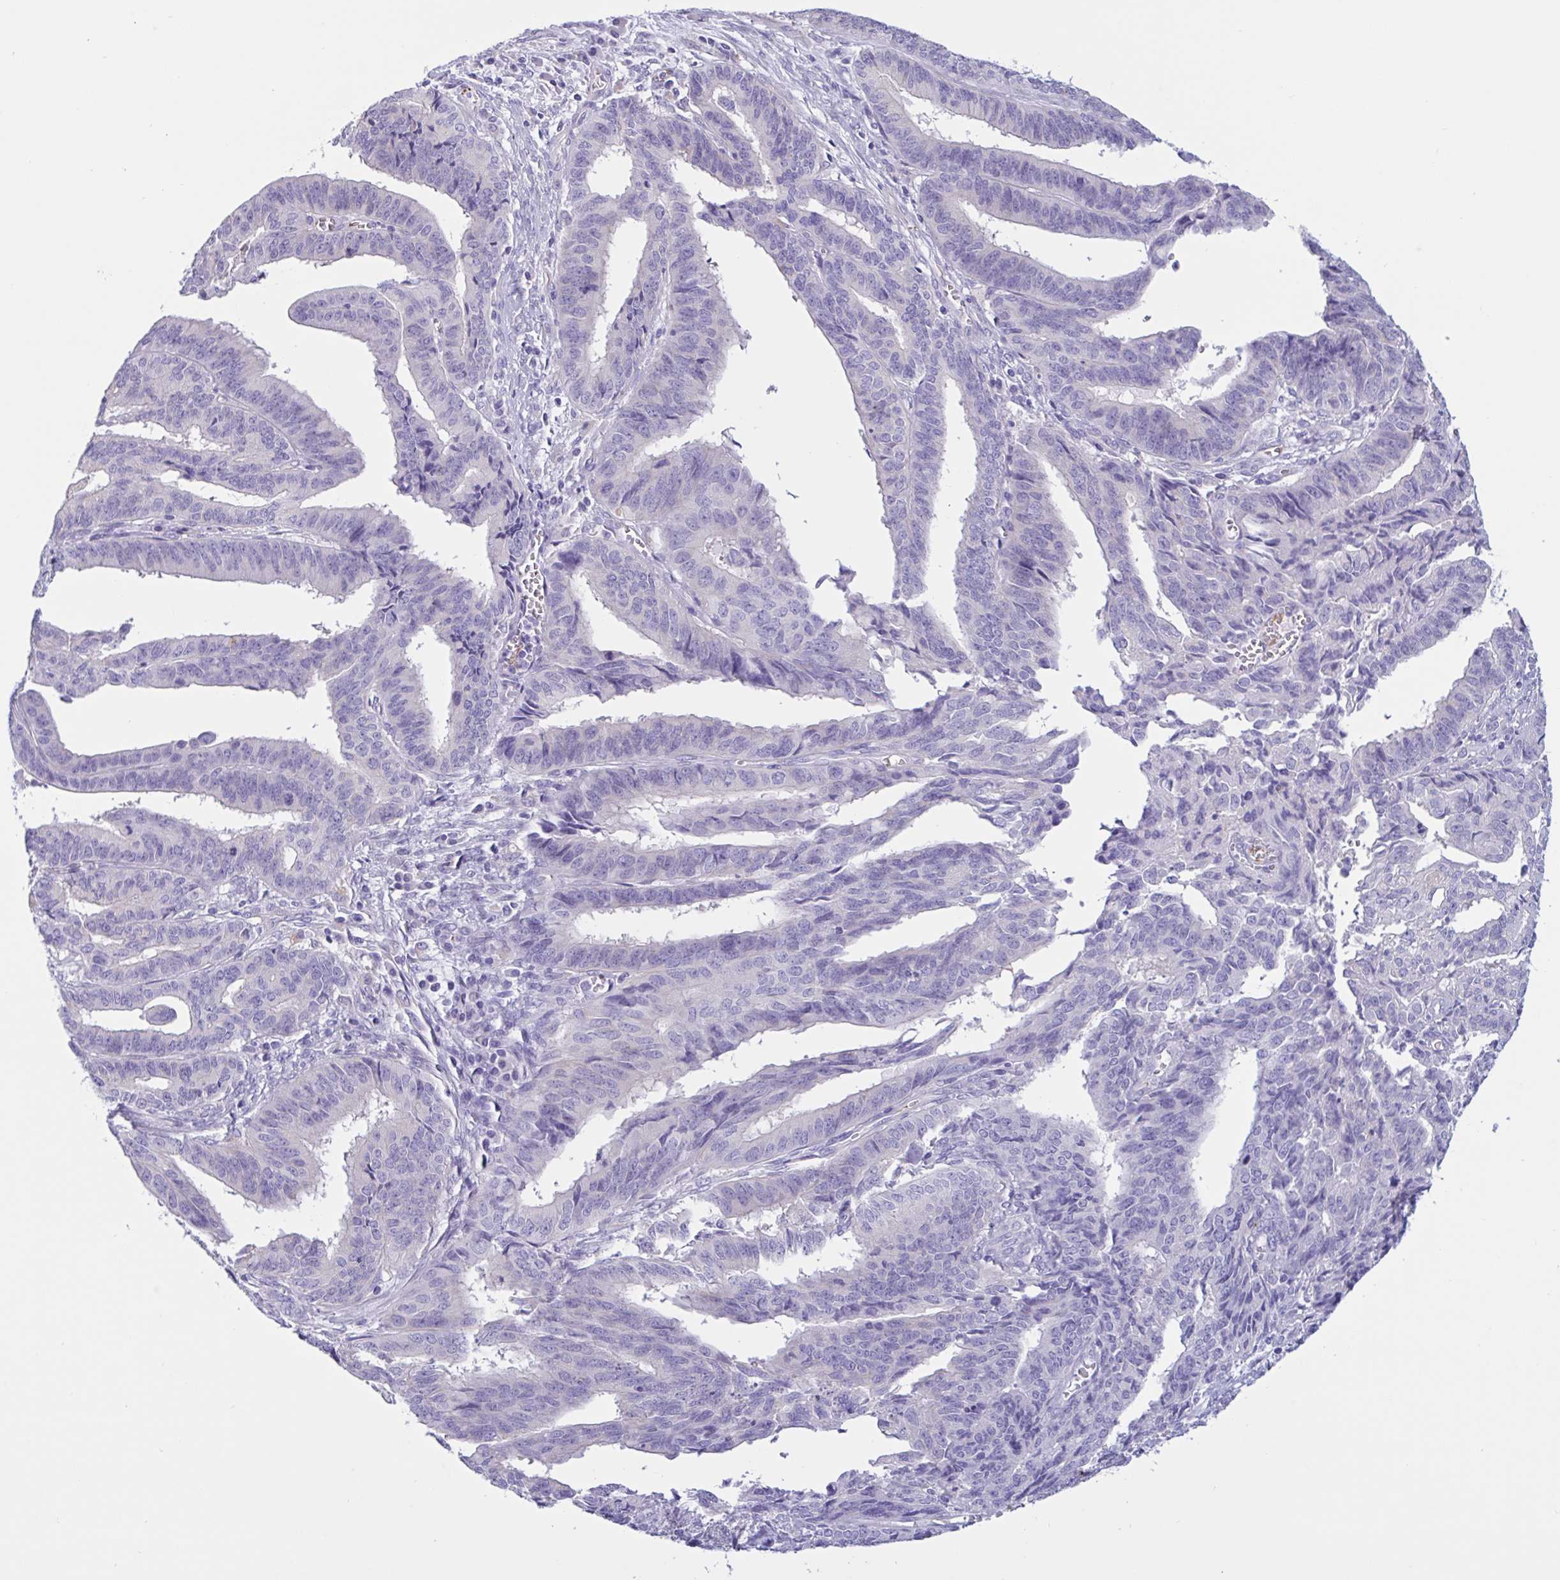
{"staining": {"intensity": "negative", "quantity": "none", "location": "none"}, "tissue": "endometrial cancer", "cell_type": "Tumor cells", "image_type": "cancer", "snomed": [{"axis": "morphology", "description": "Adenocarcinoma, NOS"}, {"axis": "topography", "description": "Endometrium"}], "caption": "The micrograph demonstrates no staining of tumor cells in adenocarcinoma (endometrial).", "gene": "RPL22L1", "patient": {"sex": "female", "age": 65}}